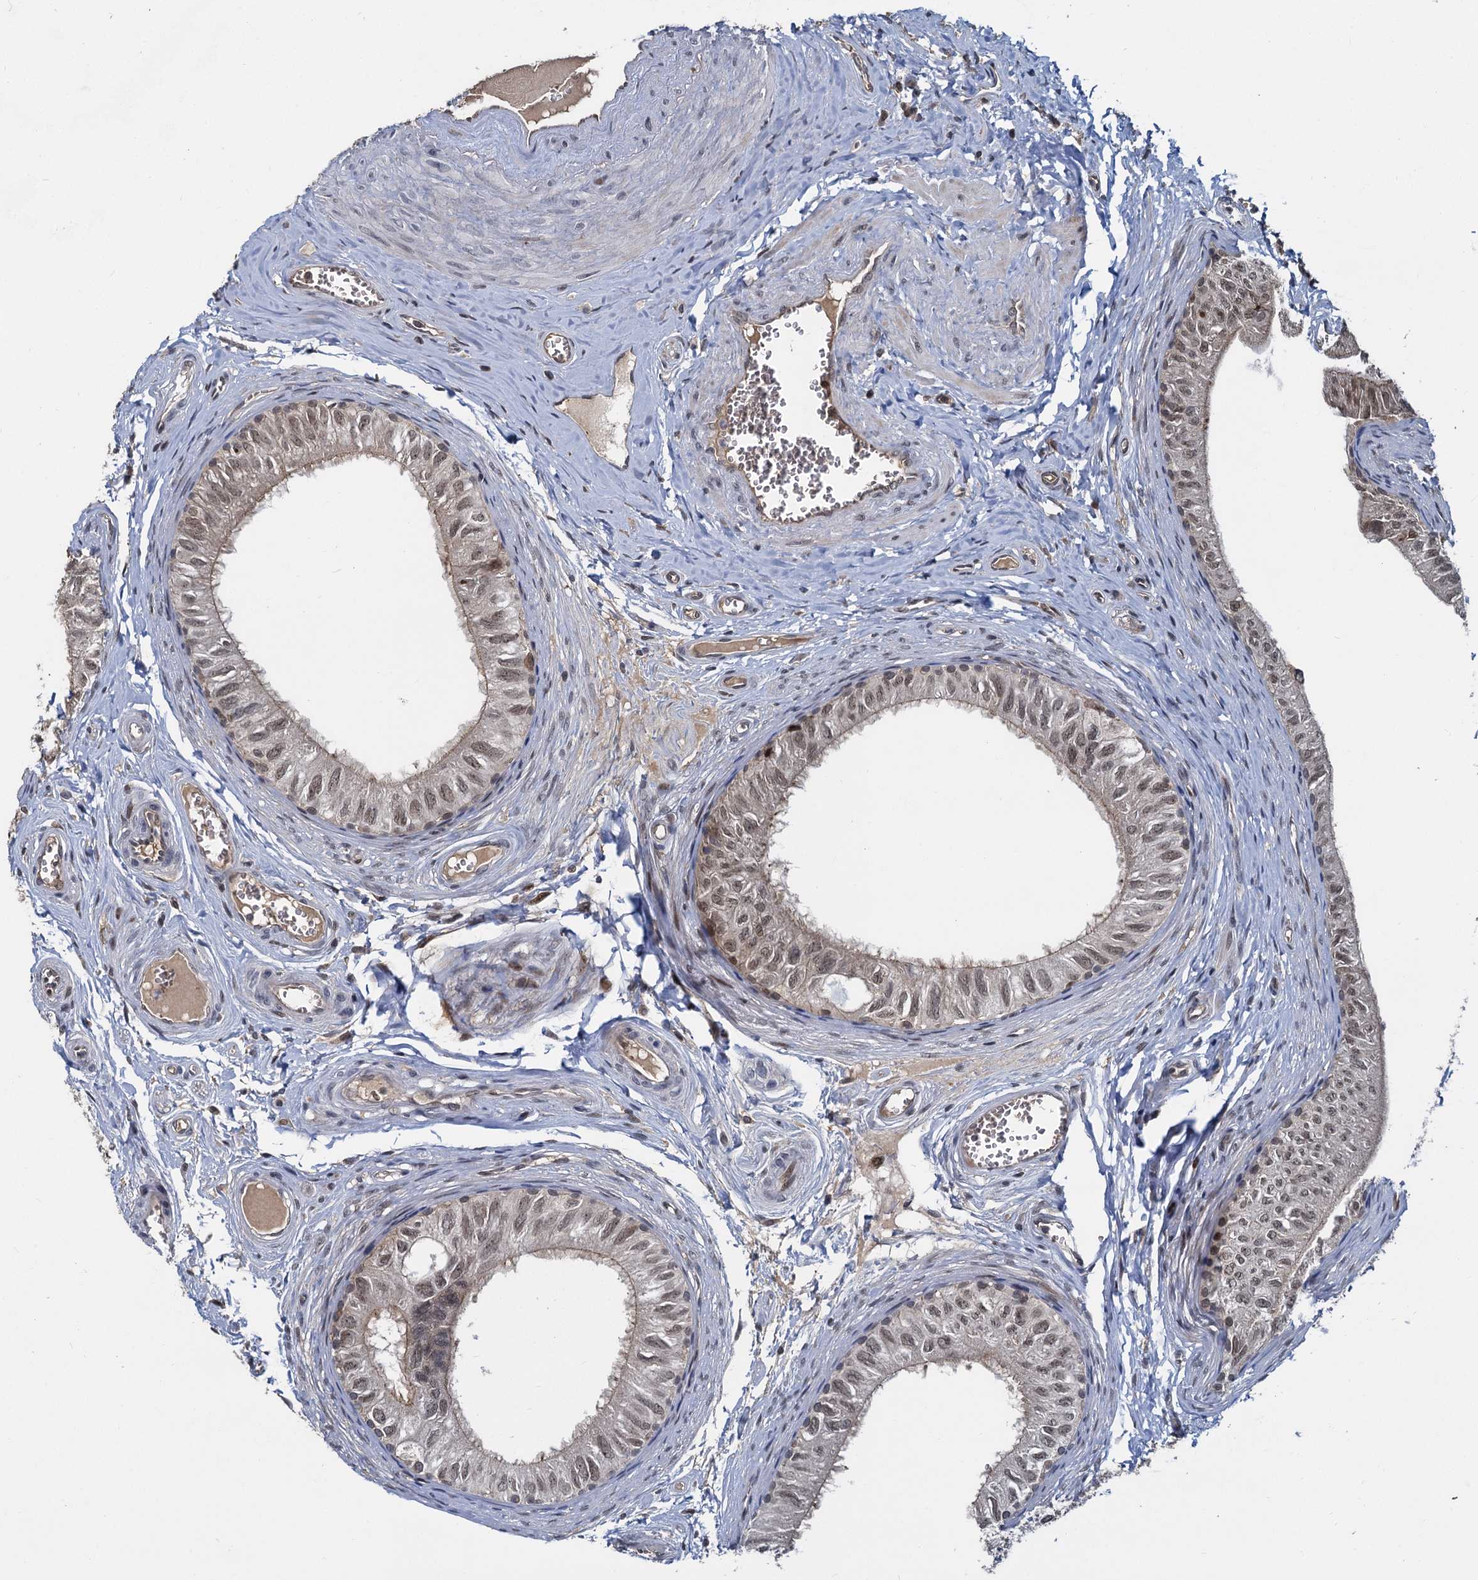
{"staining": {"intensity": "moderate", "quantity": "<25%", "location": "nuclear"}, "tissue": "epididymis", "cell_type": "Glandular cells", "image_type": "normal", "snomed": [{"axis": "morphology", "description": "Normal tissue, NOS"}, {"axis": "topography", "description": "Epididymis"}], "caption": "Immunohistochemistry (IHC) (DAB) staining of unremarkable human epididymis demonstrates moderate nuclear protein staining in about <25% of glandular cells. (IHC, brightfield microscopy, high magnification).", "gene": "FANCI", "patient": {"sex": "male", "age": 42}}